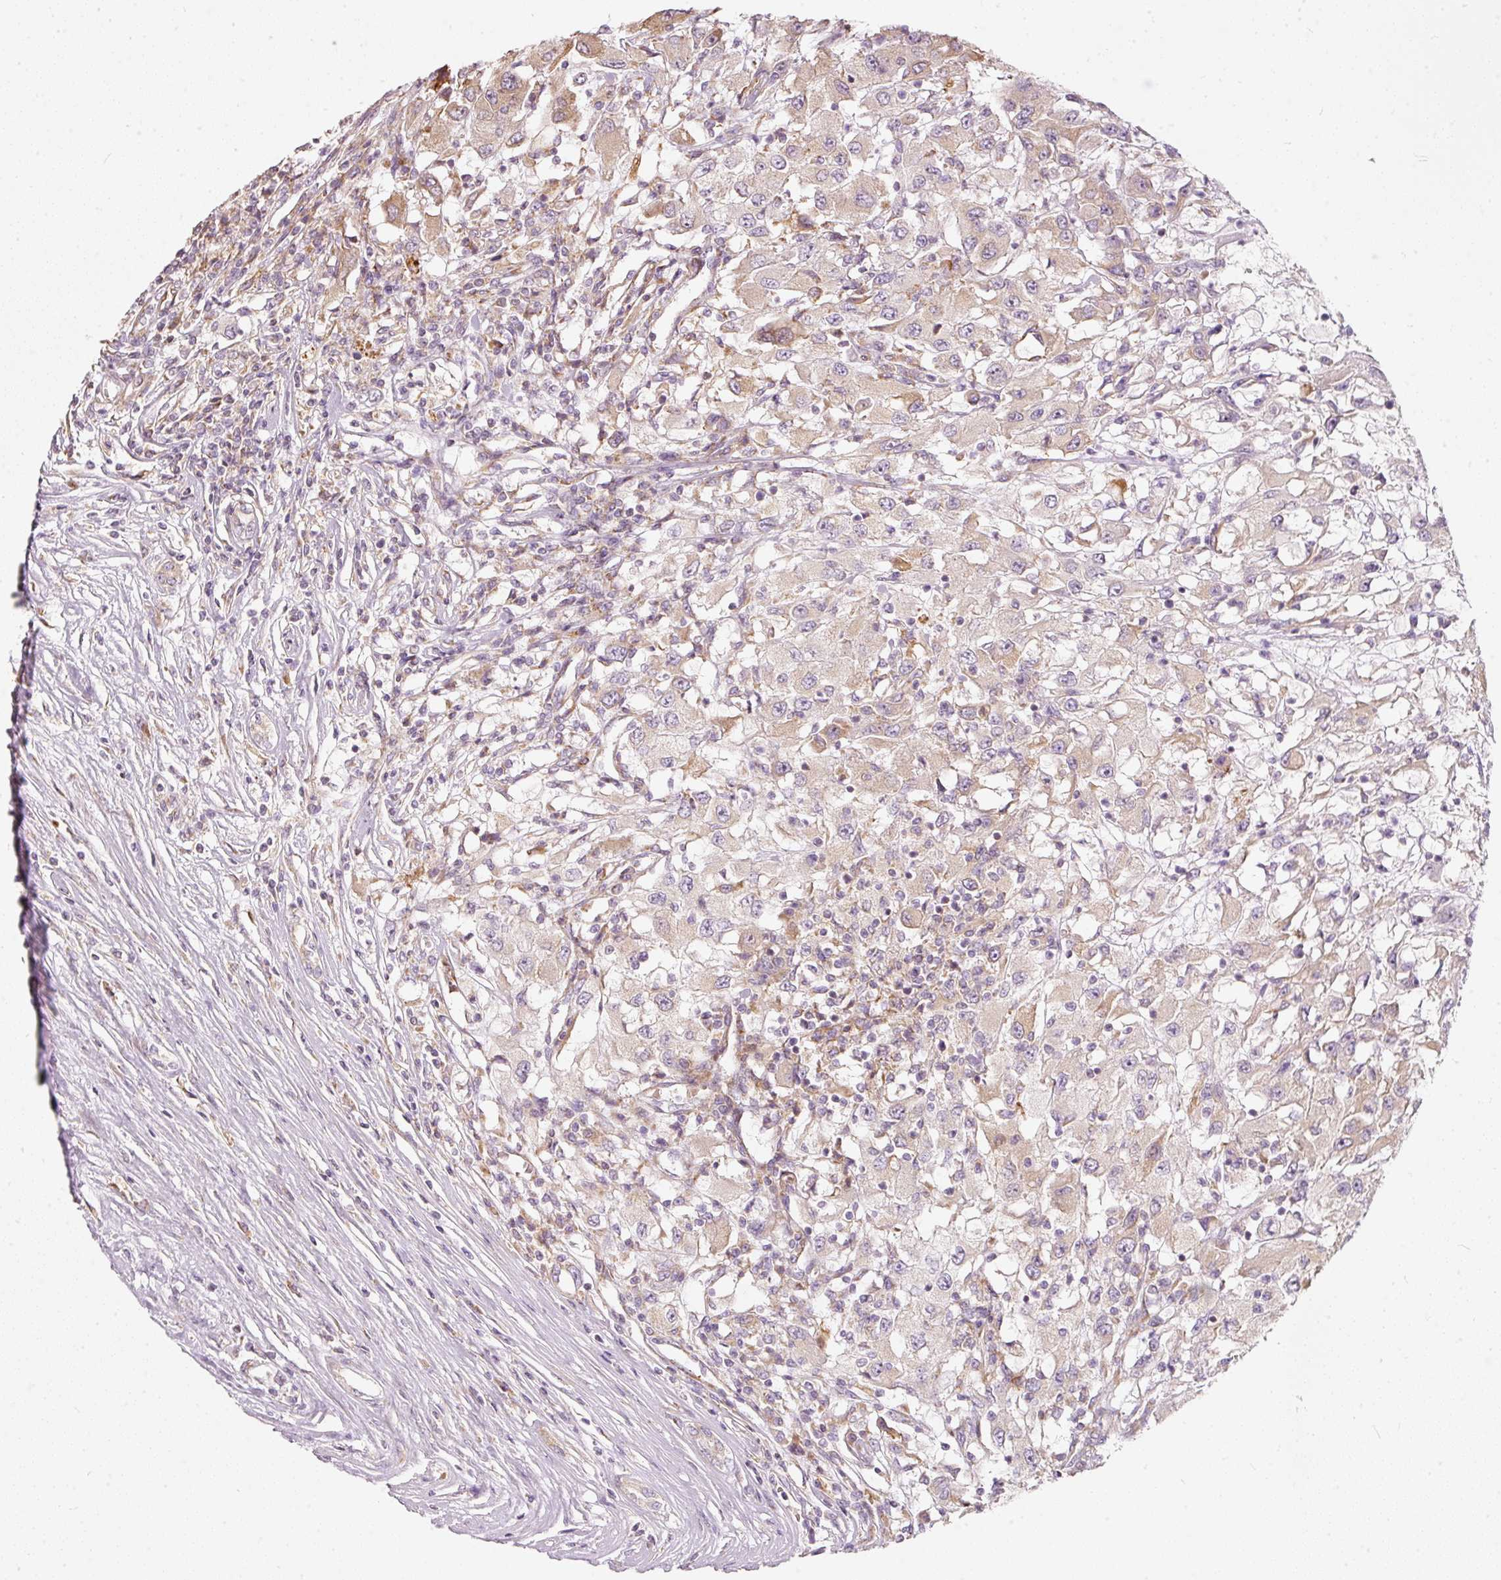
{"staining": {"intensity": "weak", "quantity": "25%-75%", "location": "cytoplasmic/membranous"}, "tissue": "renal cancer", "cell_type": "Tumor cells", "image_type": "cancer", "snomed": [{"axis": "morphology", "description": "Adenocarcinoma, NOS"}, {"axis": "topography", "description": "Kidney"}], "caption": "Human renal cancer (adenocarcinoma) stained for a protein (brown) reveals weak cytoplasmic/membranous positive staining in approximately 25%-75% of tumor cells.", "gene": "SNAPC5", "patient": {"sex": "female", "age": 67}}